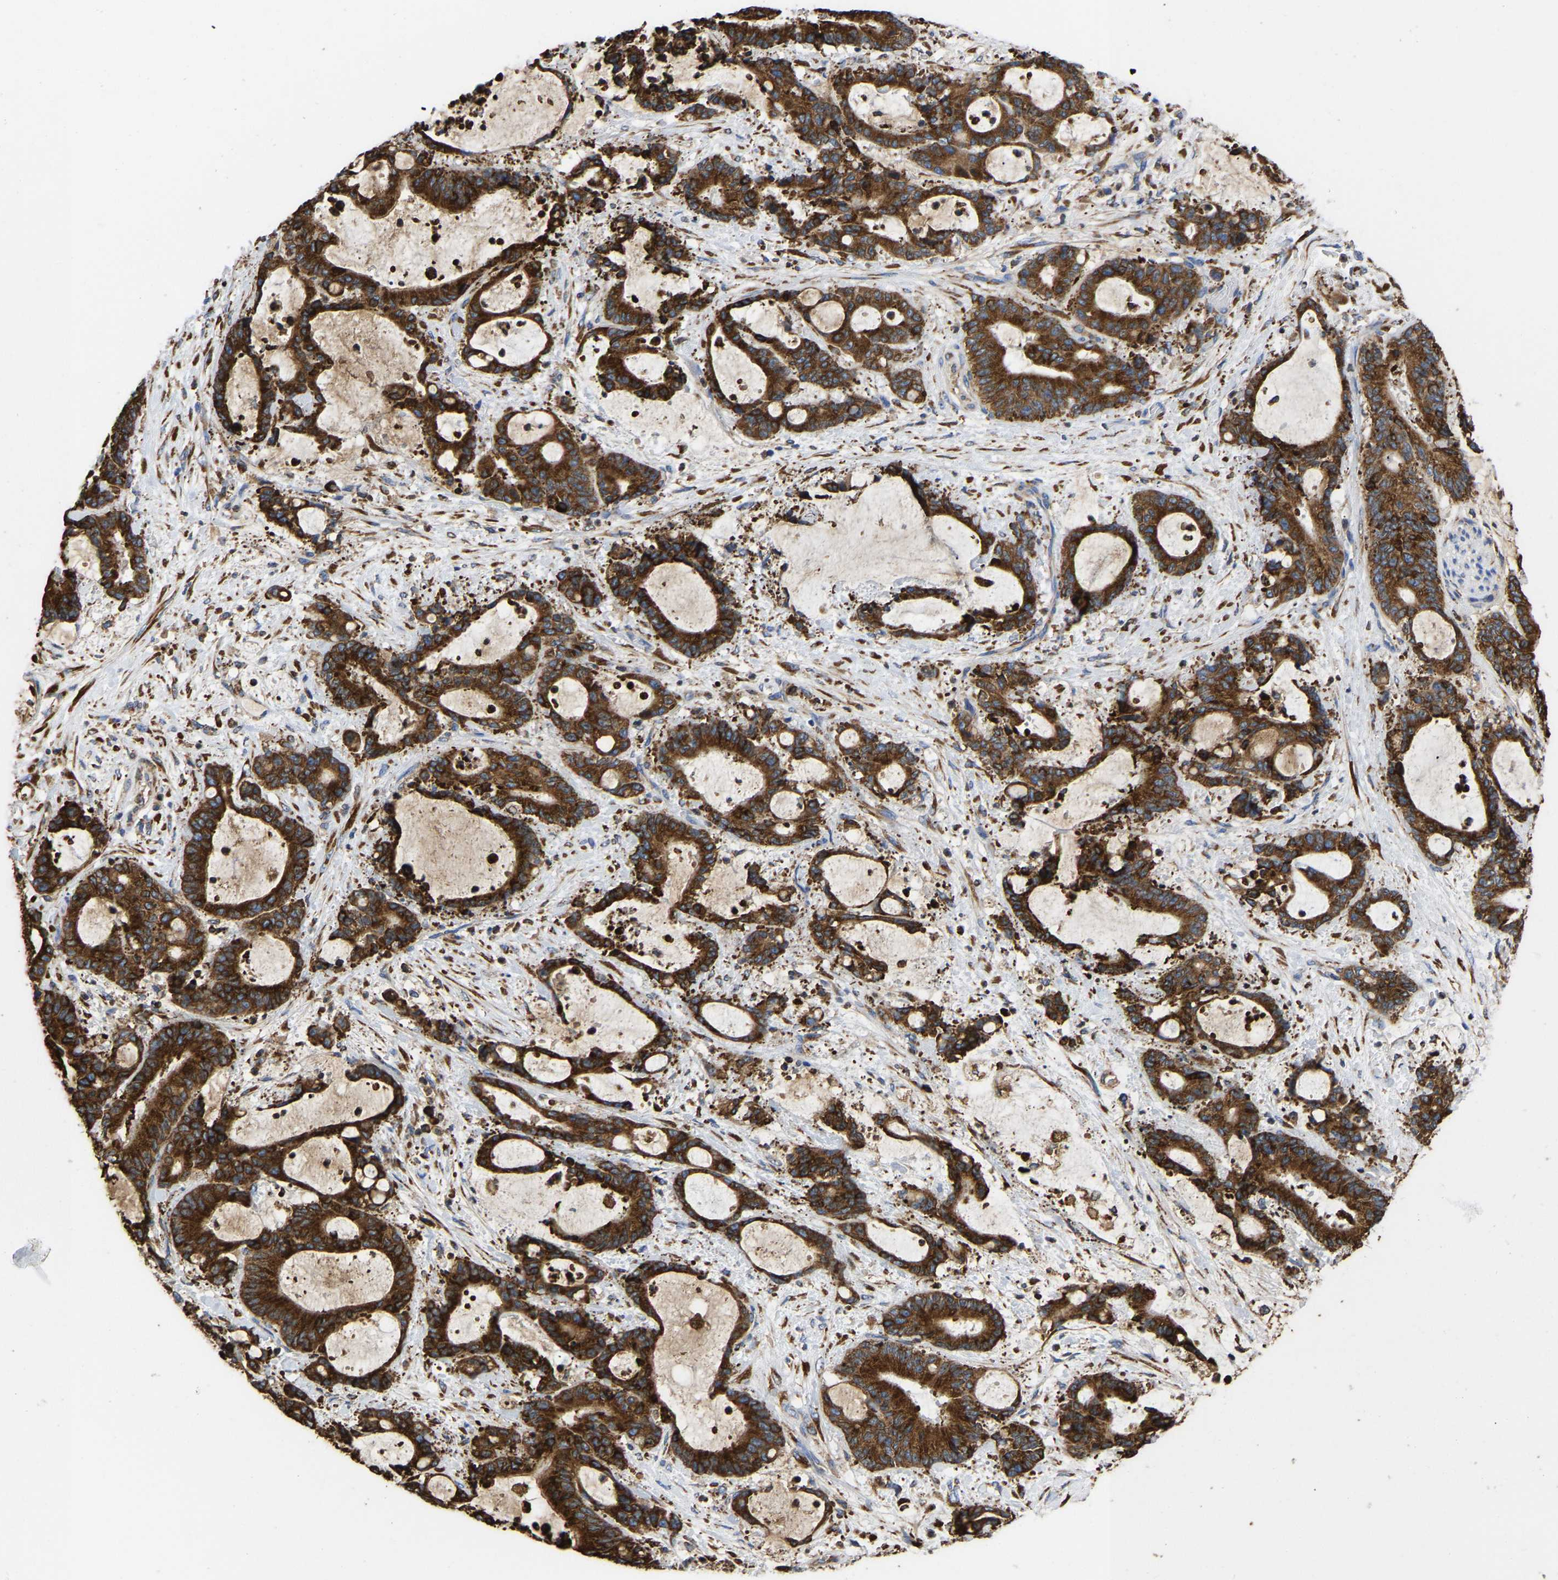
{"staining": {"intensity": "strong", "quantity": ">75%", "location": "cytoplasmic/membranous"}, "tissue": "liver cancer", "cell_type": "Tumor cells", "image_type": "cancer", "snomed": [{"axis": "morphology", "description": "Normal tissue, NOS"}, {"axis": "morphology", "description": "Cholangiocarcinoma"}, {"axis": "topography", "description": "Liver"}, {"axis": "topography", "description": "Peripheral nerve tissue"}], "caption": "DAB immunohistochemical staining of liver cancer displays strong cytoplasmic/membranous protein staining in approximately >75% of tumor cells. The protein is shown in brown color, while the nuclei are stained blue.", "gene": "P4HB", "patient": {"sex": "female", "age": 73}}